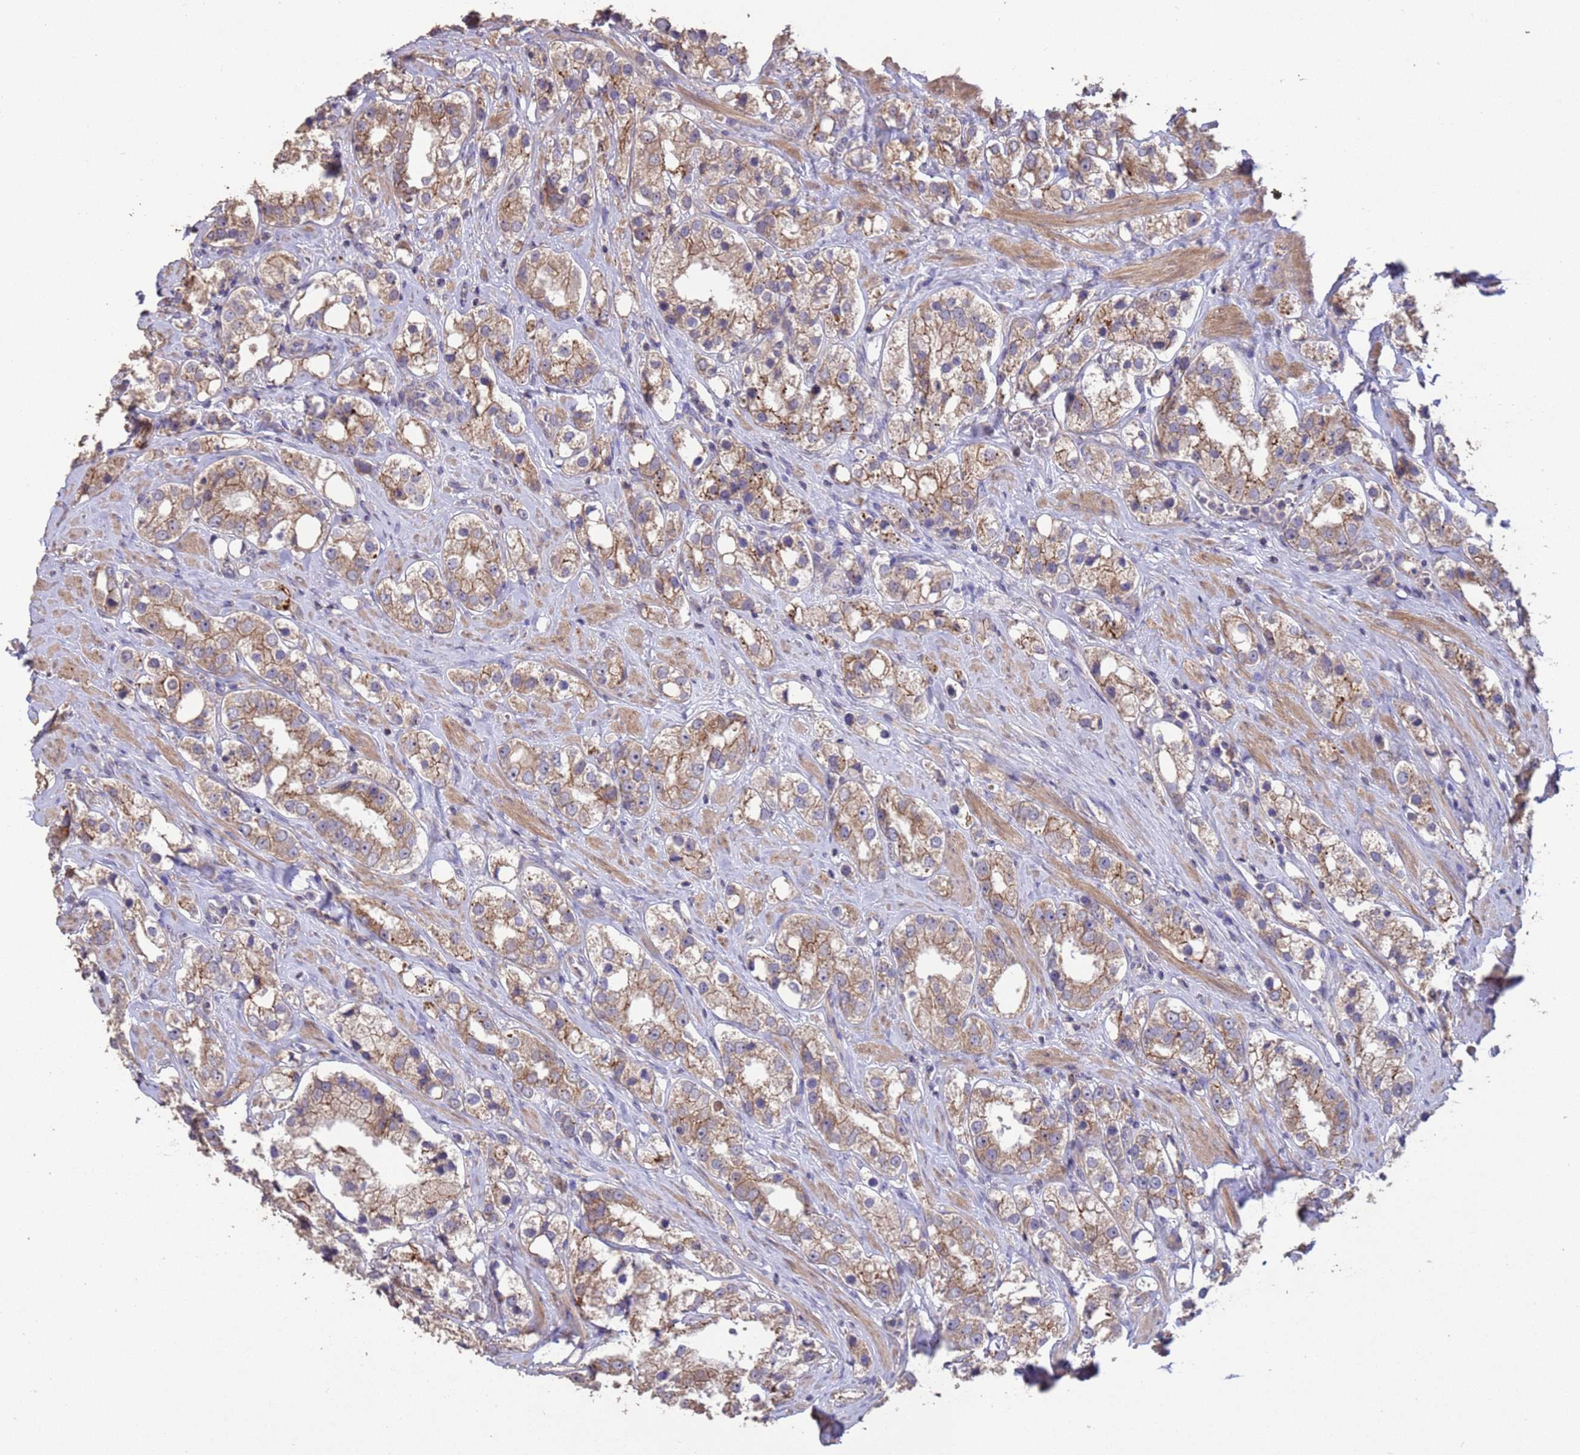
{"staining": {"intensity": "moderate", "quantity": ">75%", "location": "cytoplasmic/membranous"}, "tissue": "prostate cancer", "cell_type": "Tumor cells", "image_type": "cancer", "snomed": [{"axis": "morphology", "description": "Adenocarcinoma, NOS"}, {"axis": "topography", "description": "Prostate"}], "caption": "Immunohistochemical staining of prostate adenocarcinoma displays medium levels of moderate cytoplasmic/membranous protein positivity in approximately >75% of tumor cells.", "gene": "SLC9B2", "patient": {"sex": "male", "age": 79}}